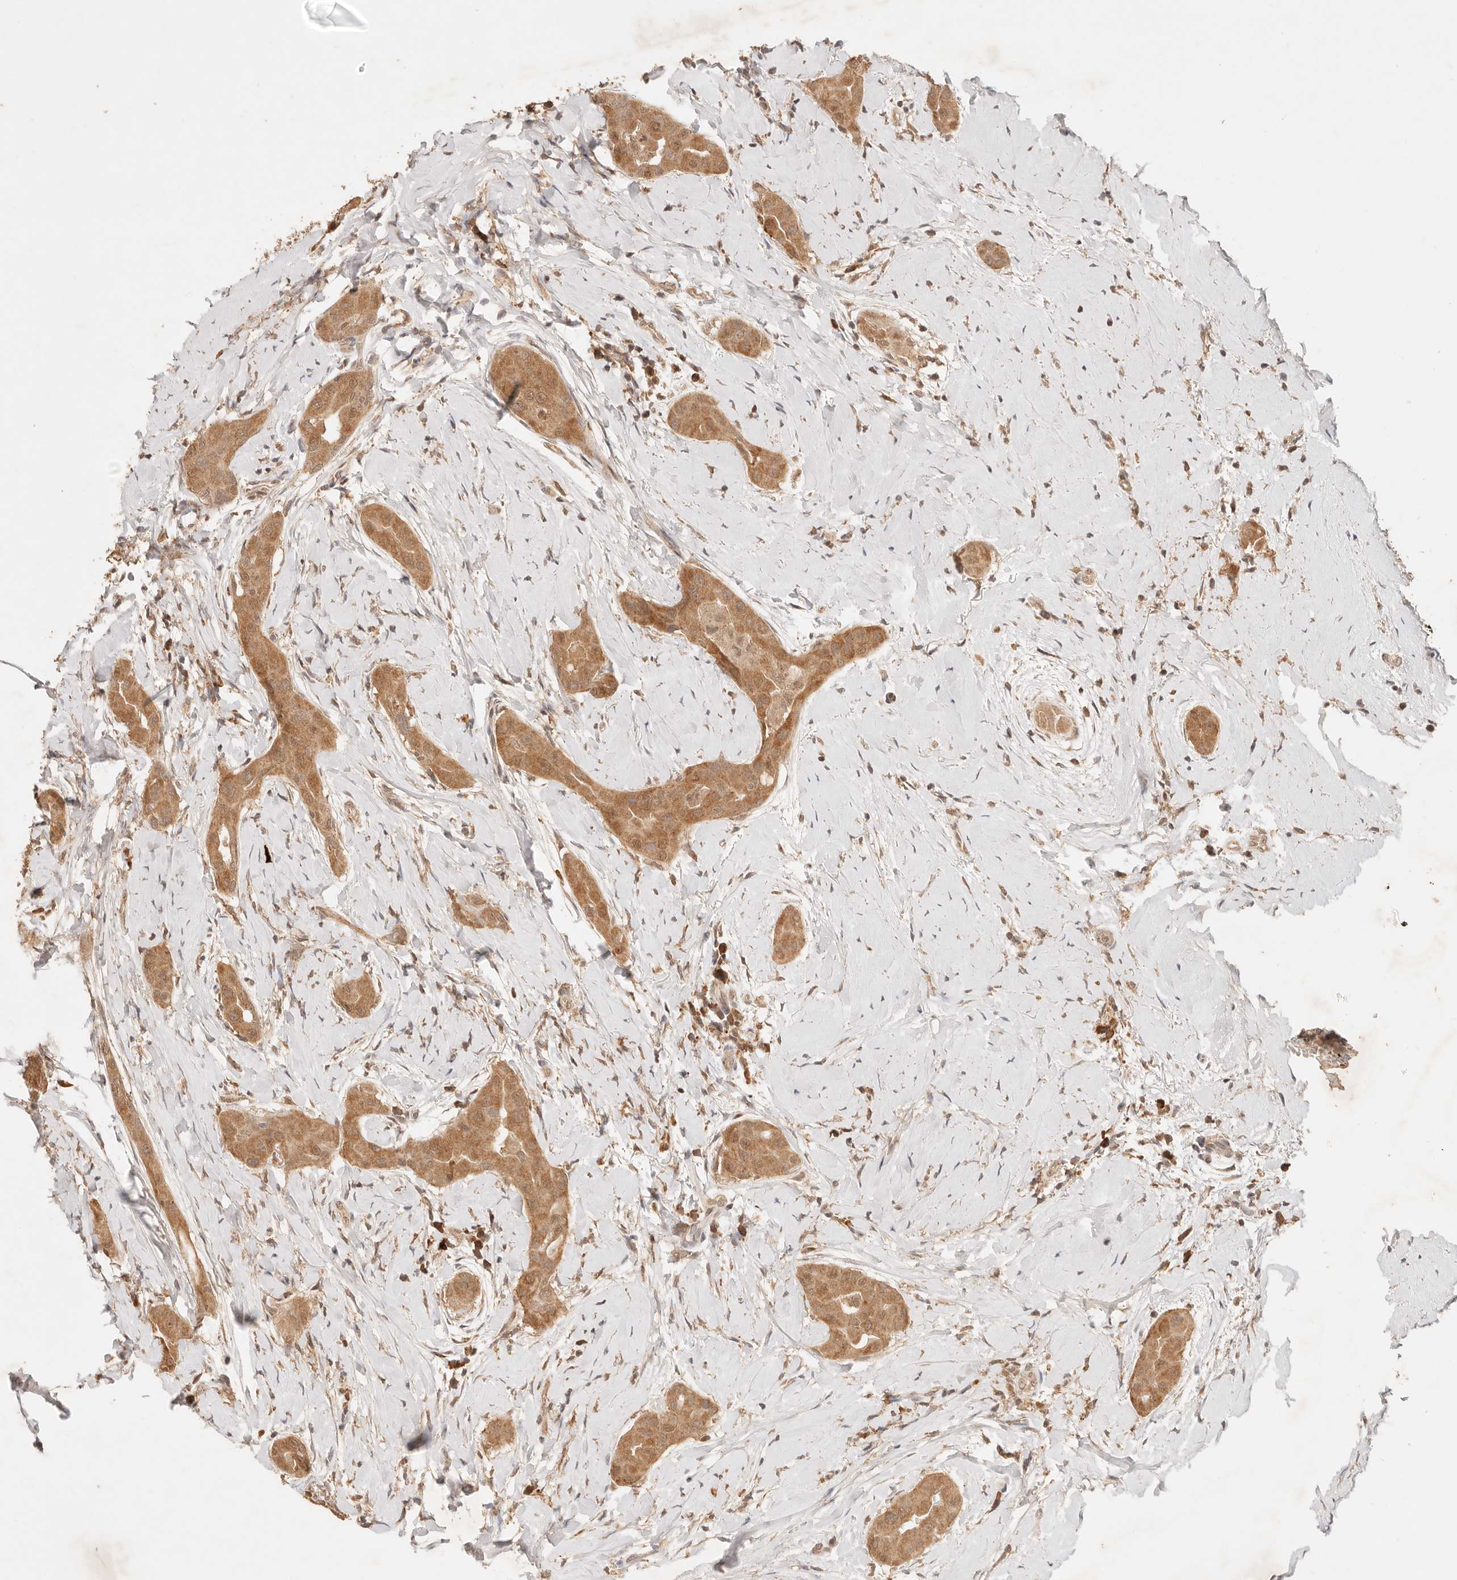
{"staining": {"intensity": "moderate", "quantity": ">75%", "location": "cytoplasmic/membranous,nuclear"}, "tissue": "thyroid cancer", "cell_type": "Tumor cells", "image_type": "cancer", "snomed": [{"axis": "morphology", "description": "Papillary adenocarcinoma, NOS"}, {"axis": "topography", "description": "Thyroid gland"}], "caption": "Moderate cytoplasmic/membranous and nuclear positivity for a protein is seen in about >75% of tumor cells of papillary adenocarcinoma (thyroid) using IHC.", "gene": "TRIM11", "patient": {"sex": "male", "age": 33}}